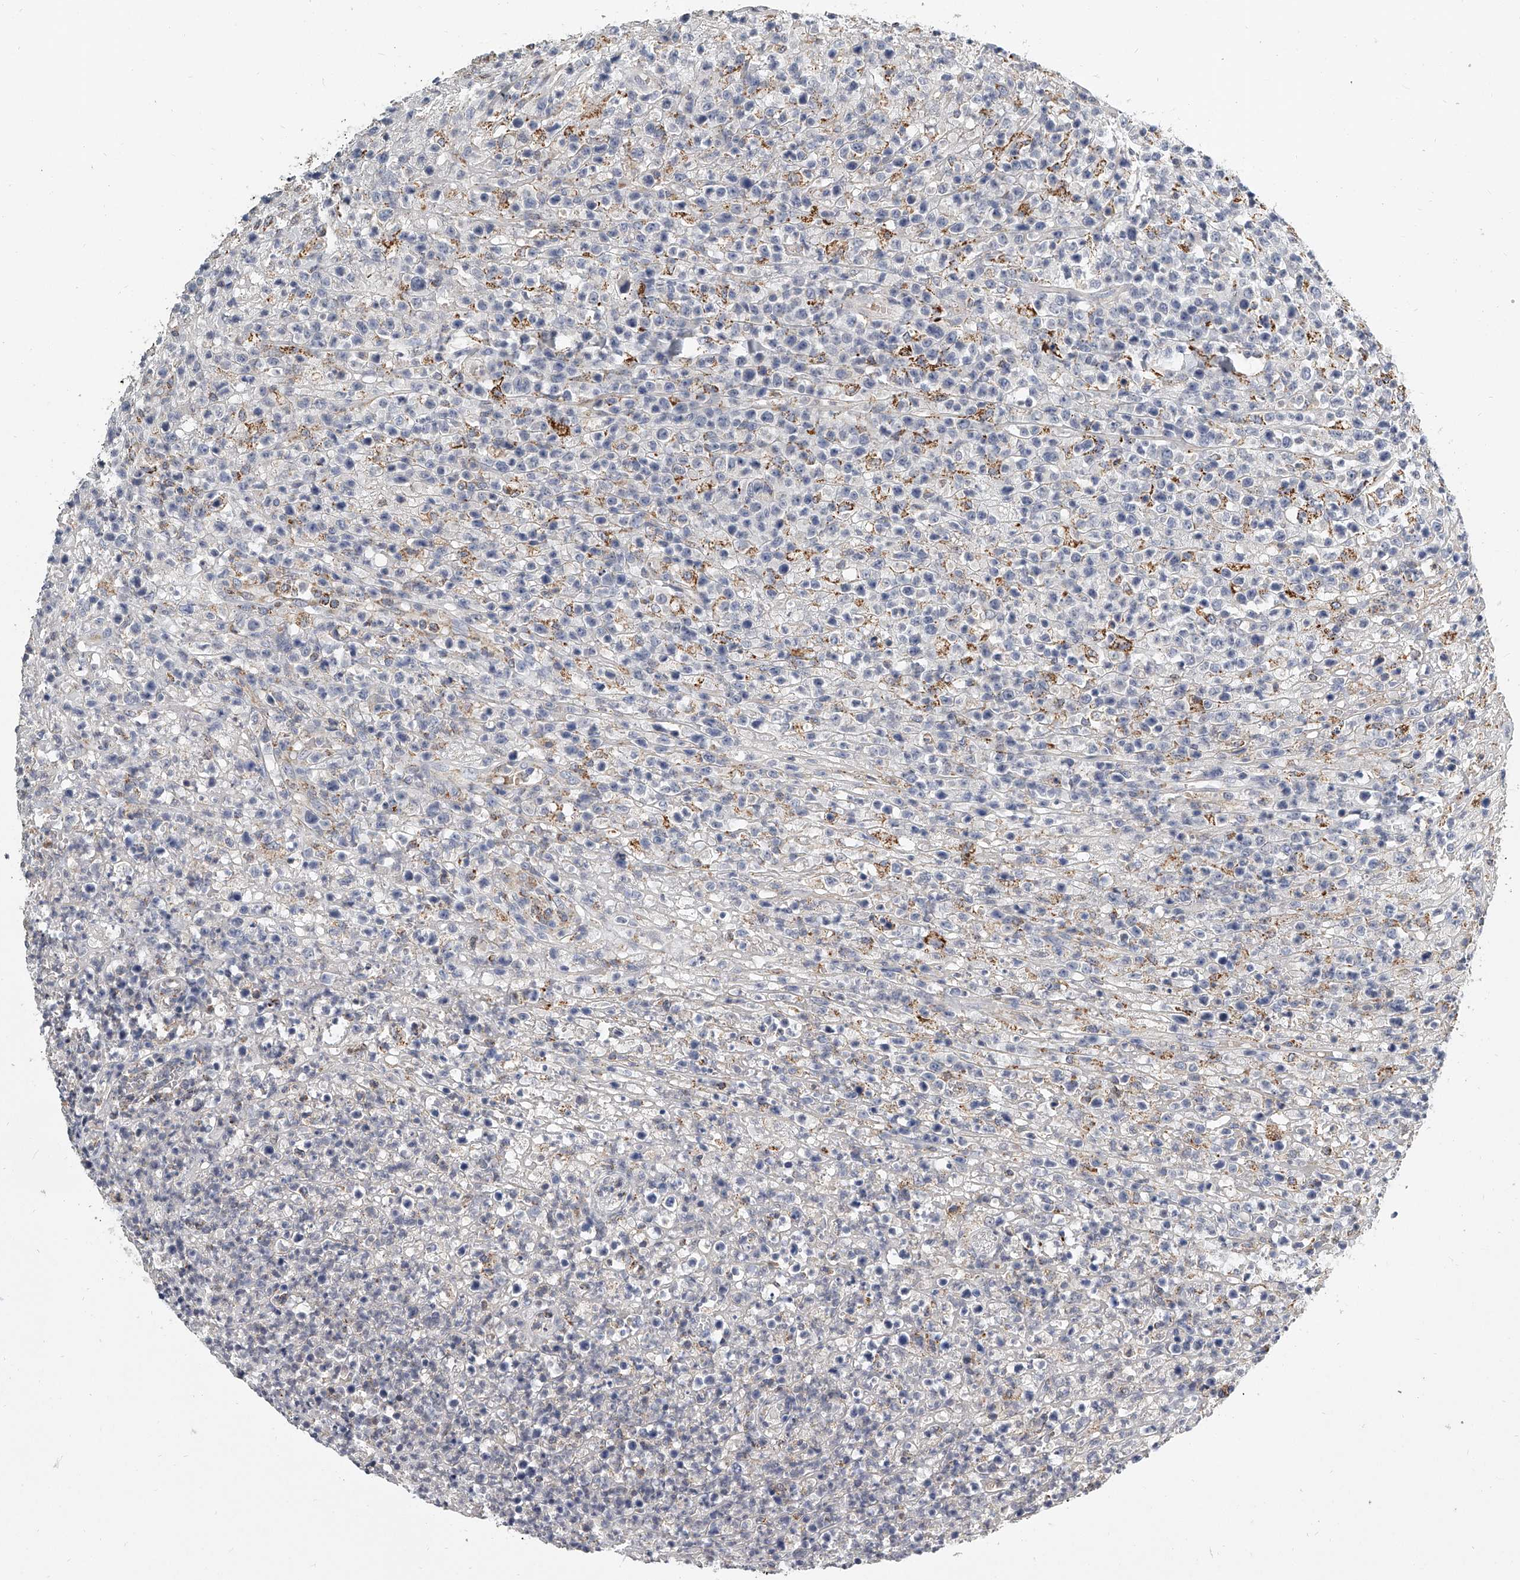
{"staining": {"intensity": "negative", "quantity": "none", "location": "none"}, "tissue": "lymphoma", "cell_type": "Tumor cells", "image_type": "cancer", "snomed": [{"axis": "morphology", "description": "Malignant lymphoma, non-Hodgkin's type, High grade"}, {"axis": "topography", "description": "Colon"}], "caption": "IHC micrograph of malignant lymphoma, non-Hodgkin's type (high-grade) stained for a protein (brown), which reveals no staining in tumor cells. (DAB (3,3'-diaminobenzidine) IHC, high magnification).", "gene": "KLHL7", "patient": {"sex": "female", "age": 53}}